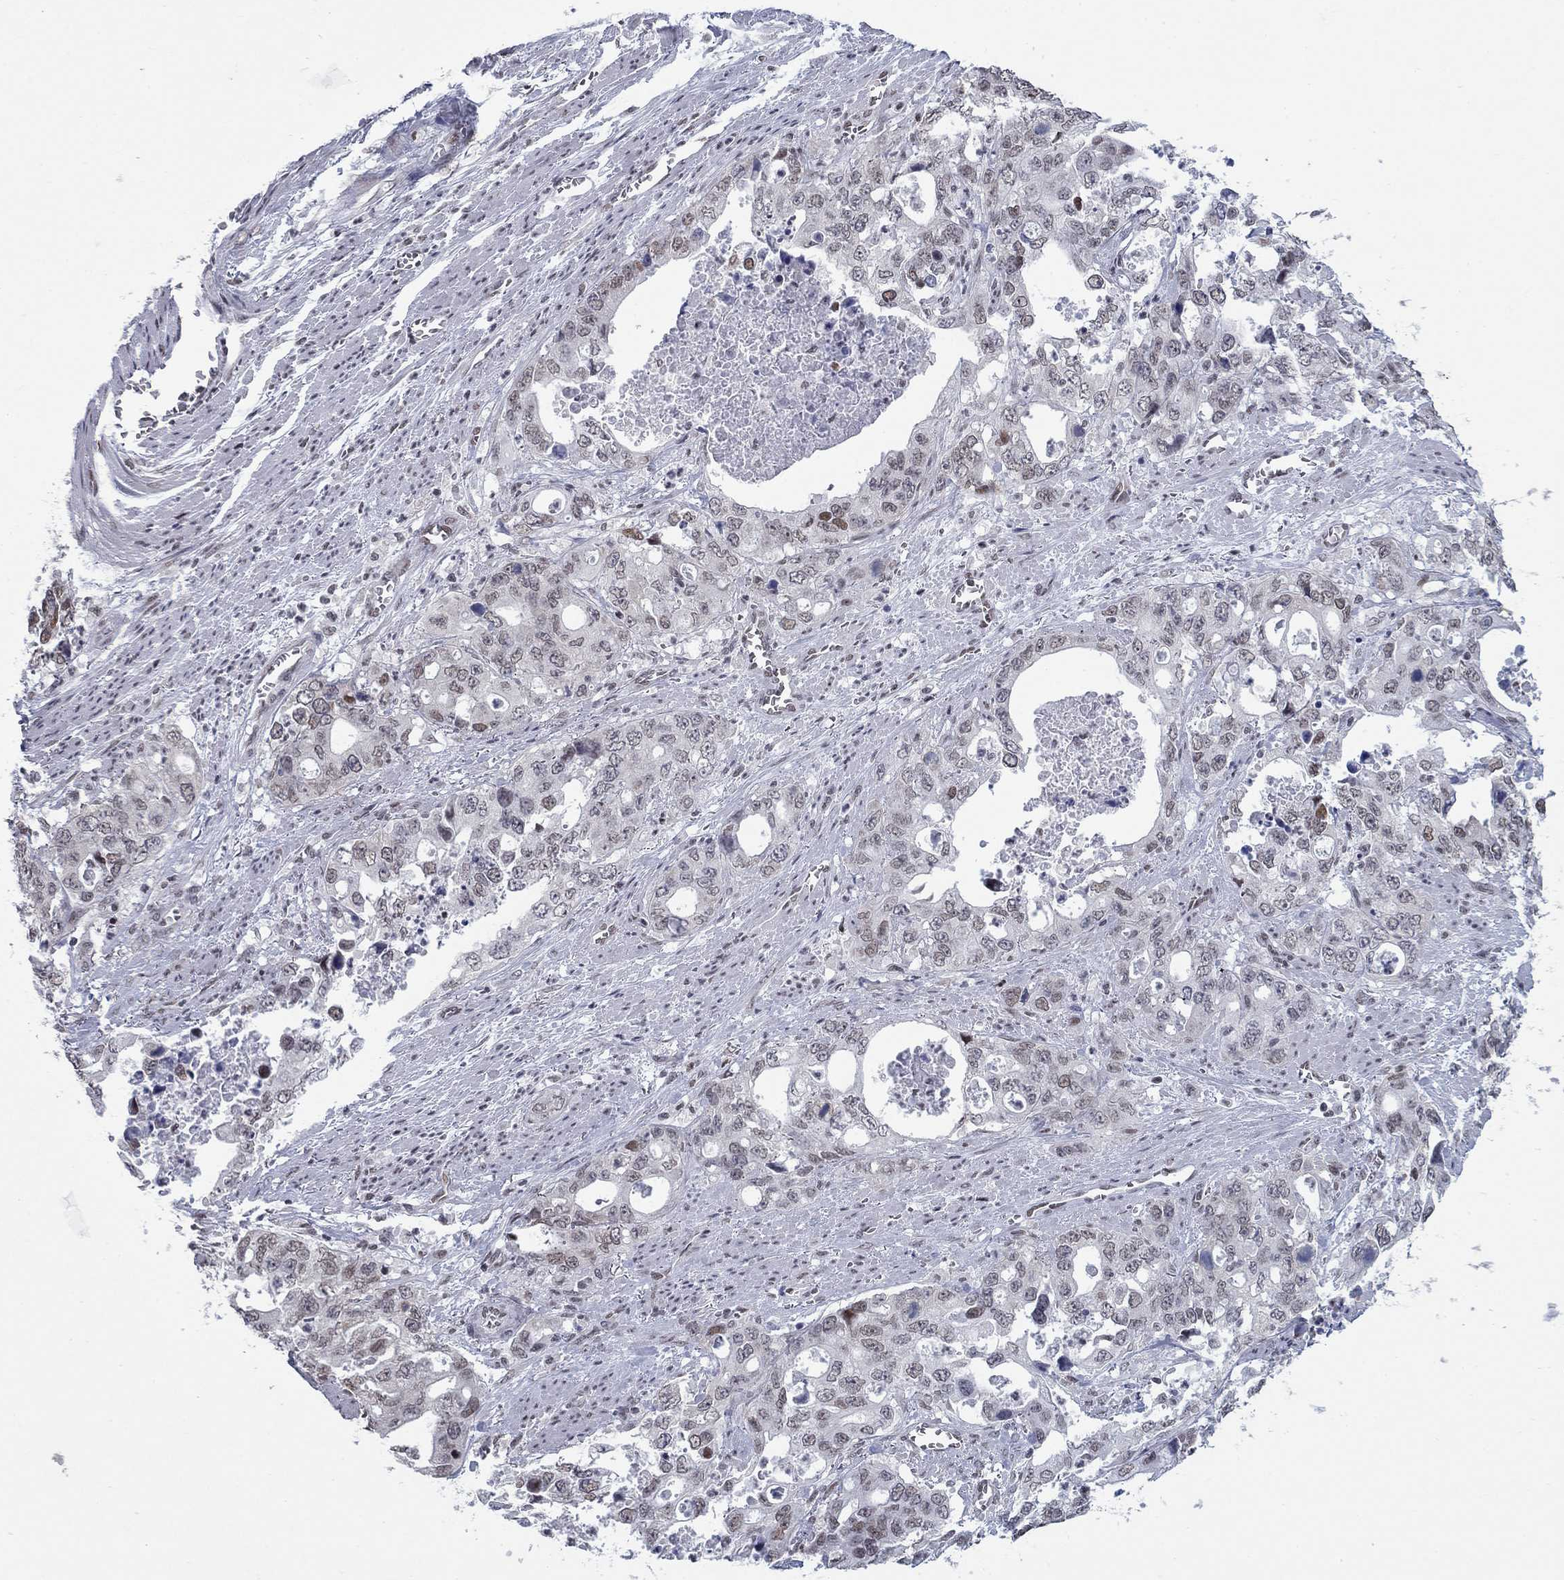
{"staining": {"intensity": "negative", "quantity": "none", "location": "none"}, "tissue": "stomach cancer", "cell_type": "Tumor cells", "image_type": "cancer", "snomed": [{"axis": "morphology", "description": "Adenocarcinoma, NOS"}, {"axis": "topography", "description": "Stomach, upper"}], "caption": "Stomach cancer stained for a protein using immunohistochemistry displays no expression tumor cells.", "gene": "NPAS3", "patient": {"sex": "male", "age": 74}}